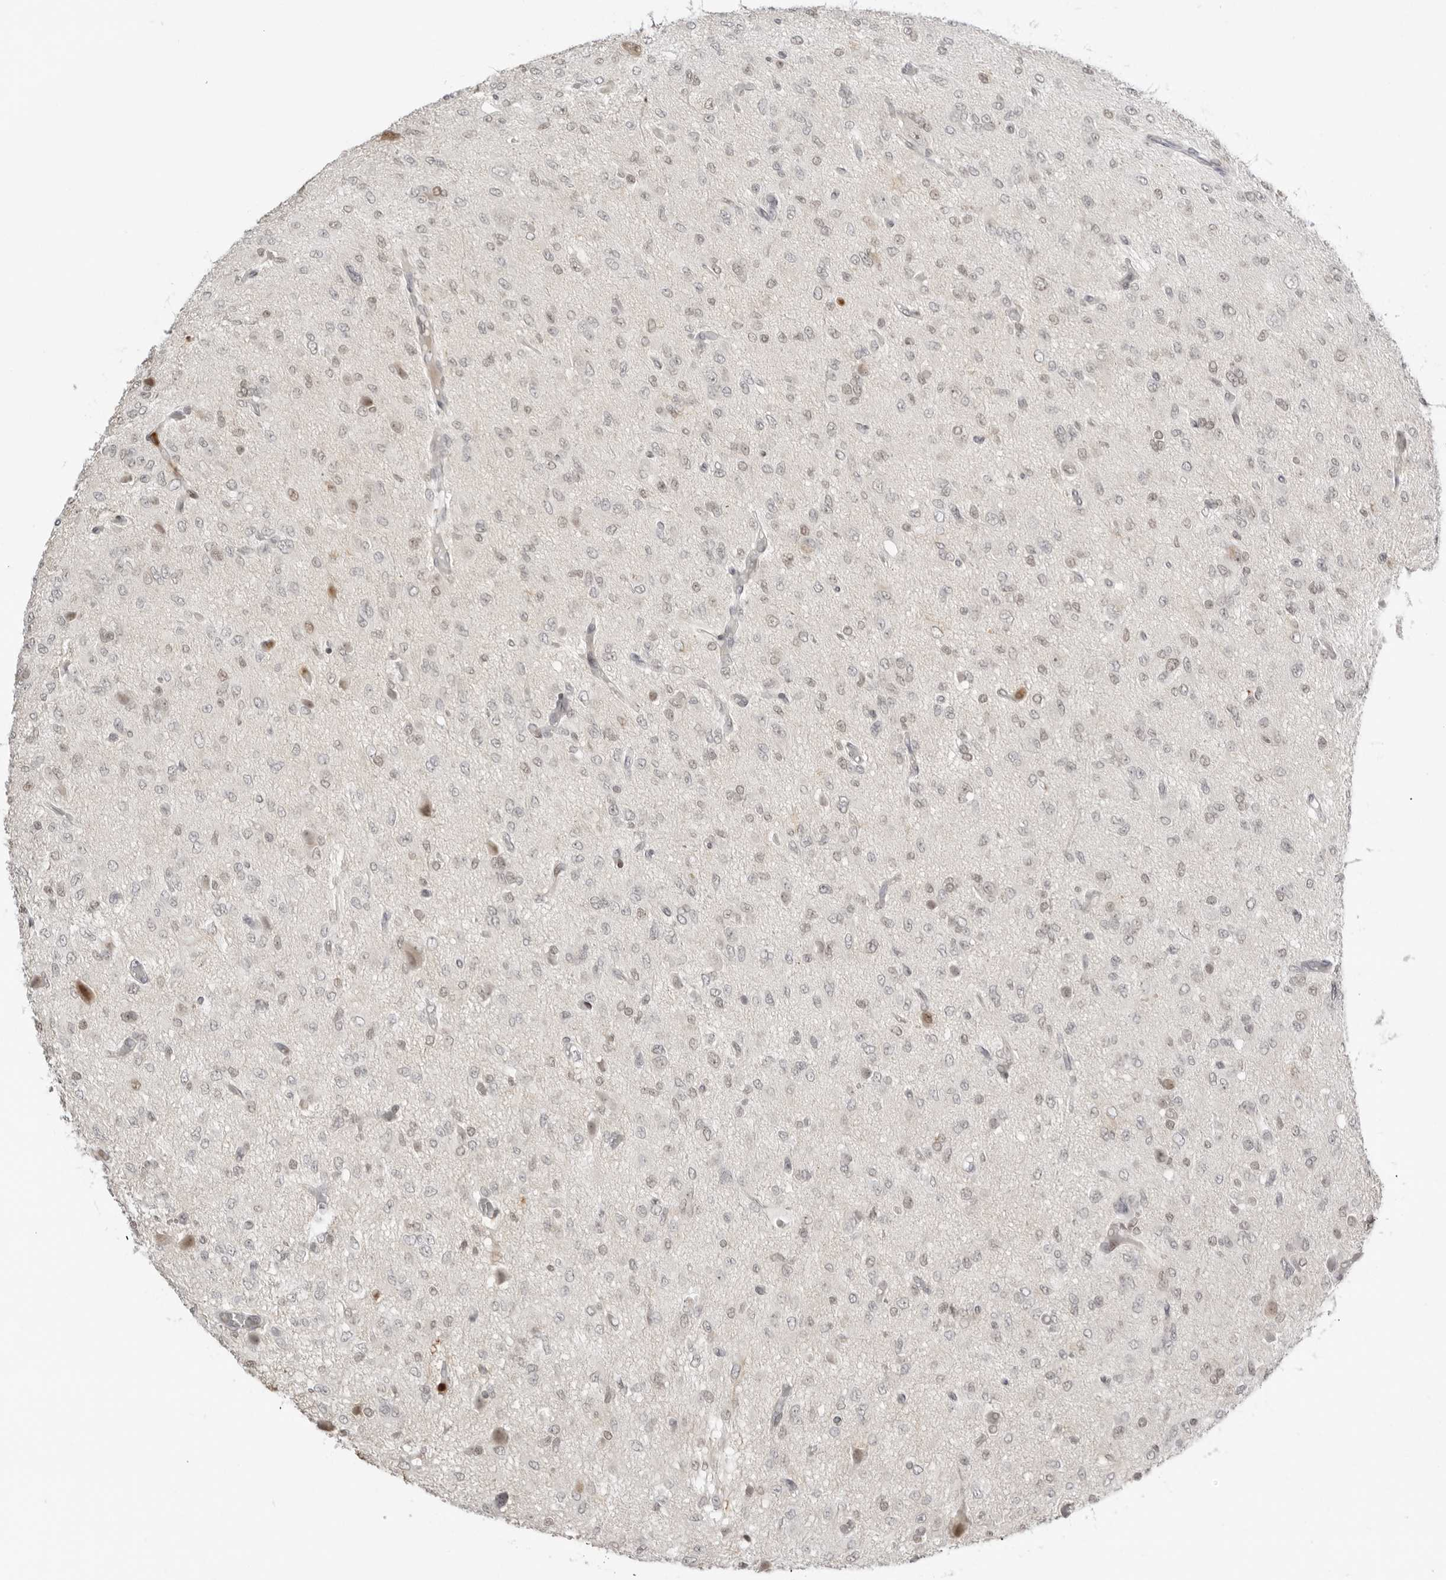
{"staining": {"intensity": "weak", "quantity": "<25%", "location": "nuclear"}, "tissue": "glioma", "cell_type": "Tumor cells", "image_type": "cancer", "snomed": [{"axis": "morphology", "description": "Glioma, malignant, High grade"}, {"axis": "topography", "description": "Brain"}], "caption": "Immunohistochemistry image of malignant glioma (high-grade) stained for a protein (brown), which exhibits no positivity in tumor cells.", "gene": "RNF146", "patient": {"sex": "female", "age": 59}}